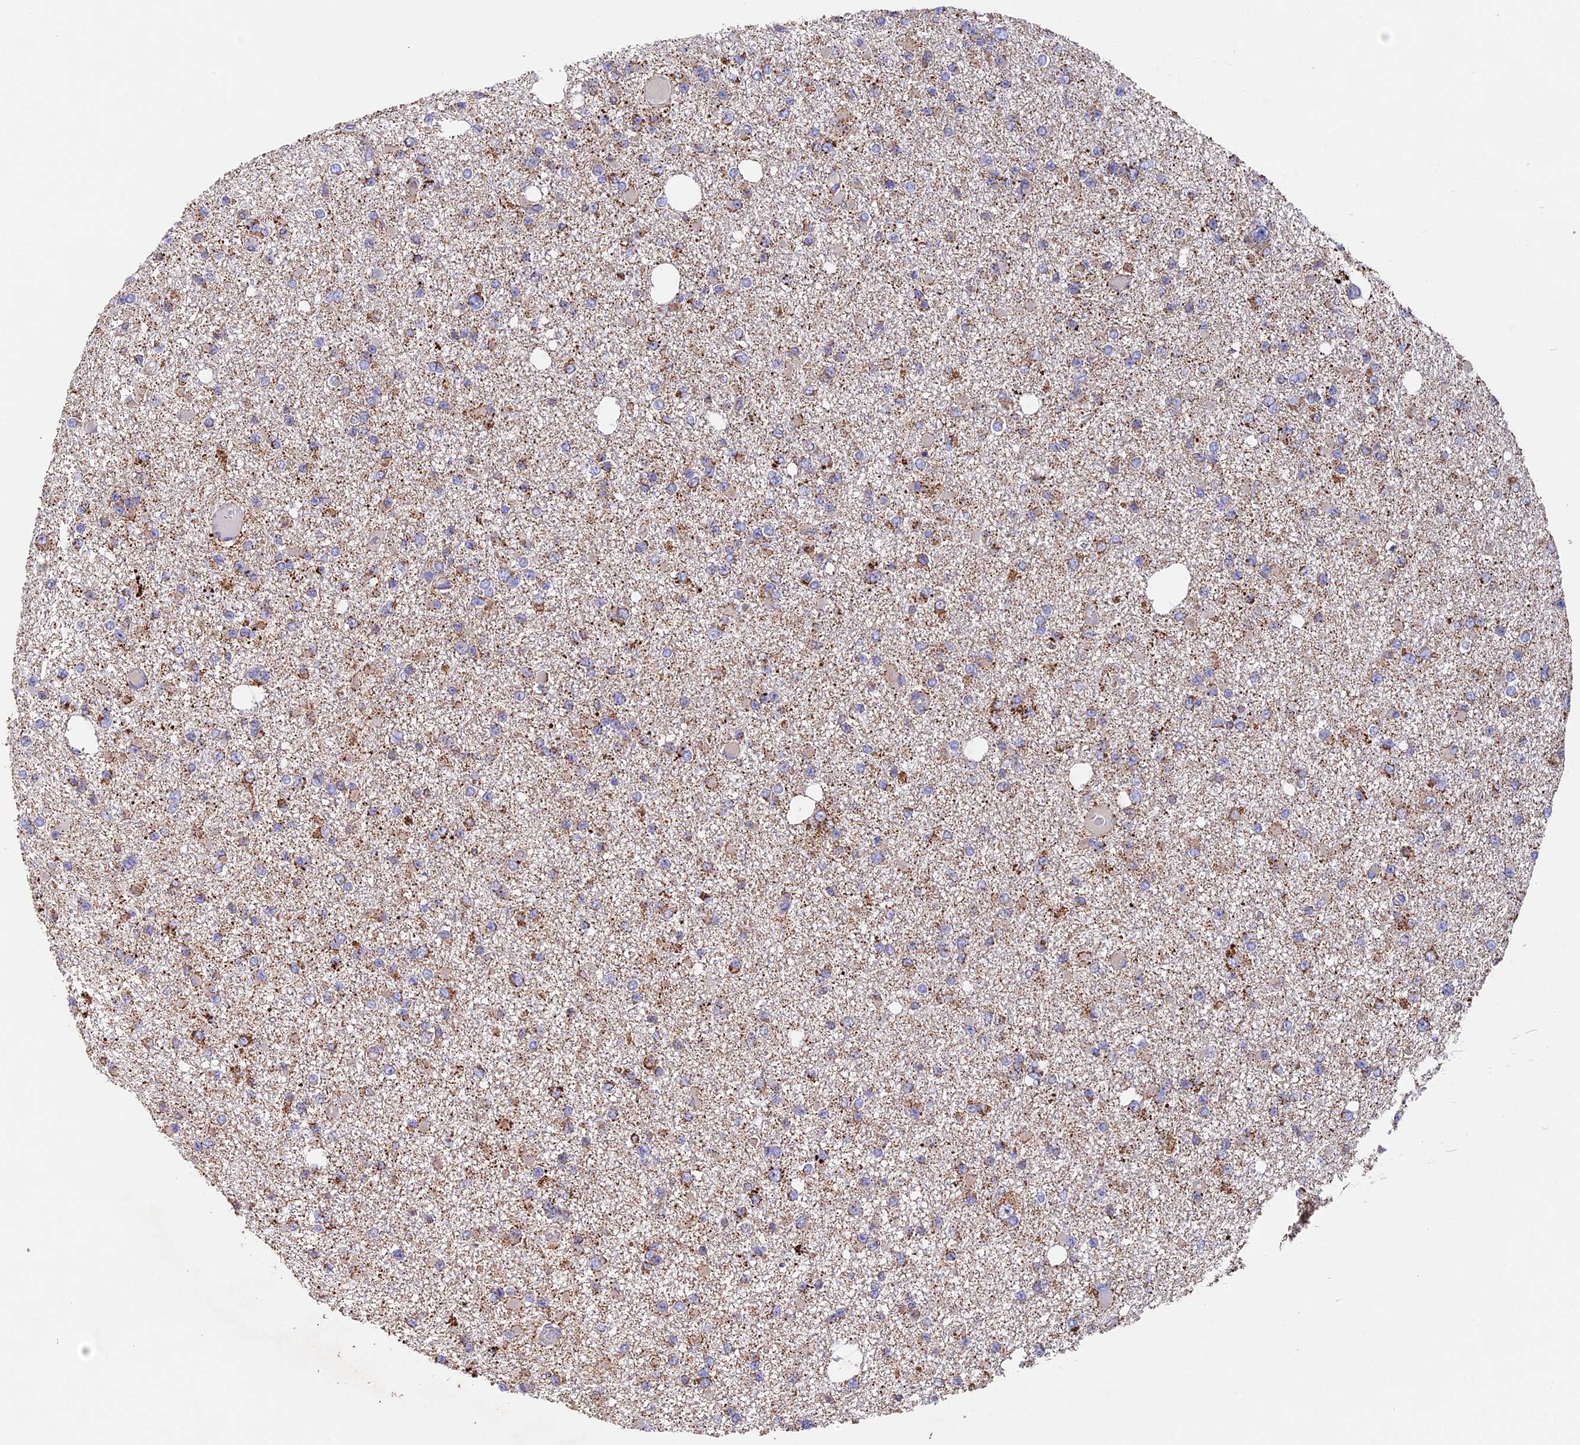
{"staining": {"intensity": "moderate", "quantity": "25%-75%", "location": "cytoplasmic/membranous"}, "tissue": "glioma", "cell_type": "Tumor cells", "image_type": "cancer", "snomed": [{"axis": "morphology", "description": "Glioma, malignant, Low grade"}, {"axis": "topography", "description": "Brain"}], "caption": "Protein staining of glioma tissue shows moderate cytoplasmic/membranous expression in about 25%-75% of tumor cells.", "gene": "ADAT1", "patient": {"sex": "female", "age": 22}}